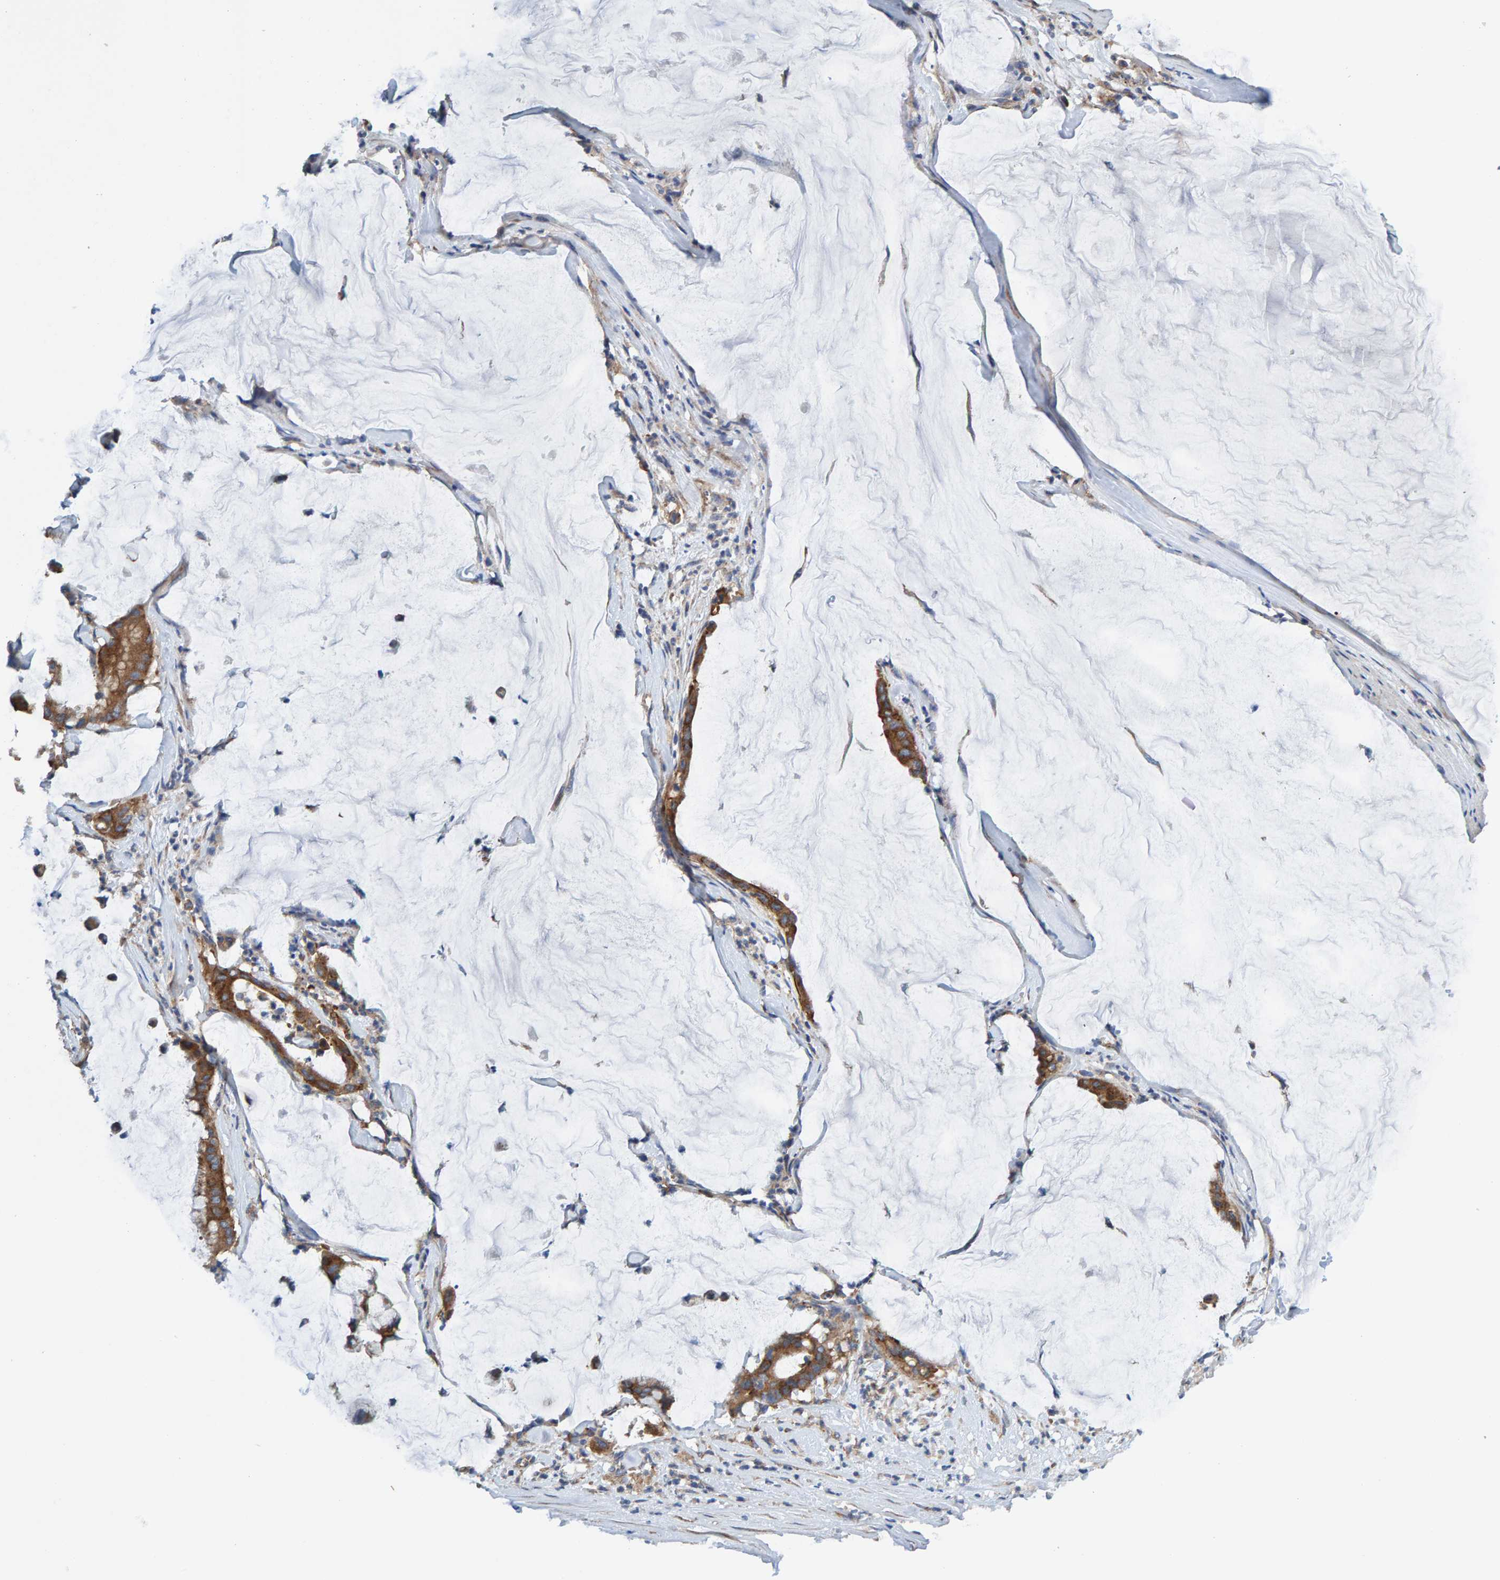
{"staining": {"intensity": "strong", "quantity": ">75%", "location": "cytoplasmic/membranous"}, "tissue": "pancreatic cancer", "cell_type": "Tumor cells", "image_type": "cancer", "snomed": [{"axis": "morphology", "description": "Adenocarcinoma, NOS"}, {"axis": "topography", "description": "Pancreas"}], "caption": "Pancreatic cancer (adenocarcinoma) tissue displays strong cytoplasmic/membranous staining in approximately >75% of tumor cells (Stains: DAB in brown, nuclei in blue, Microscopy: brightfield microscopy at high magnification).", "gene": "MKLN1", "patient": {"sex": "male", "age": 41}}